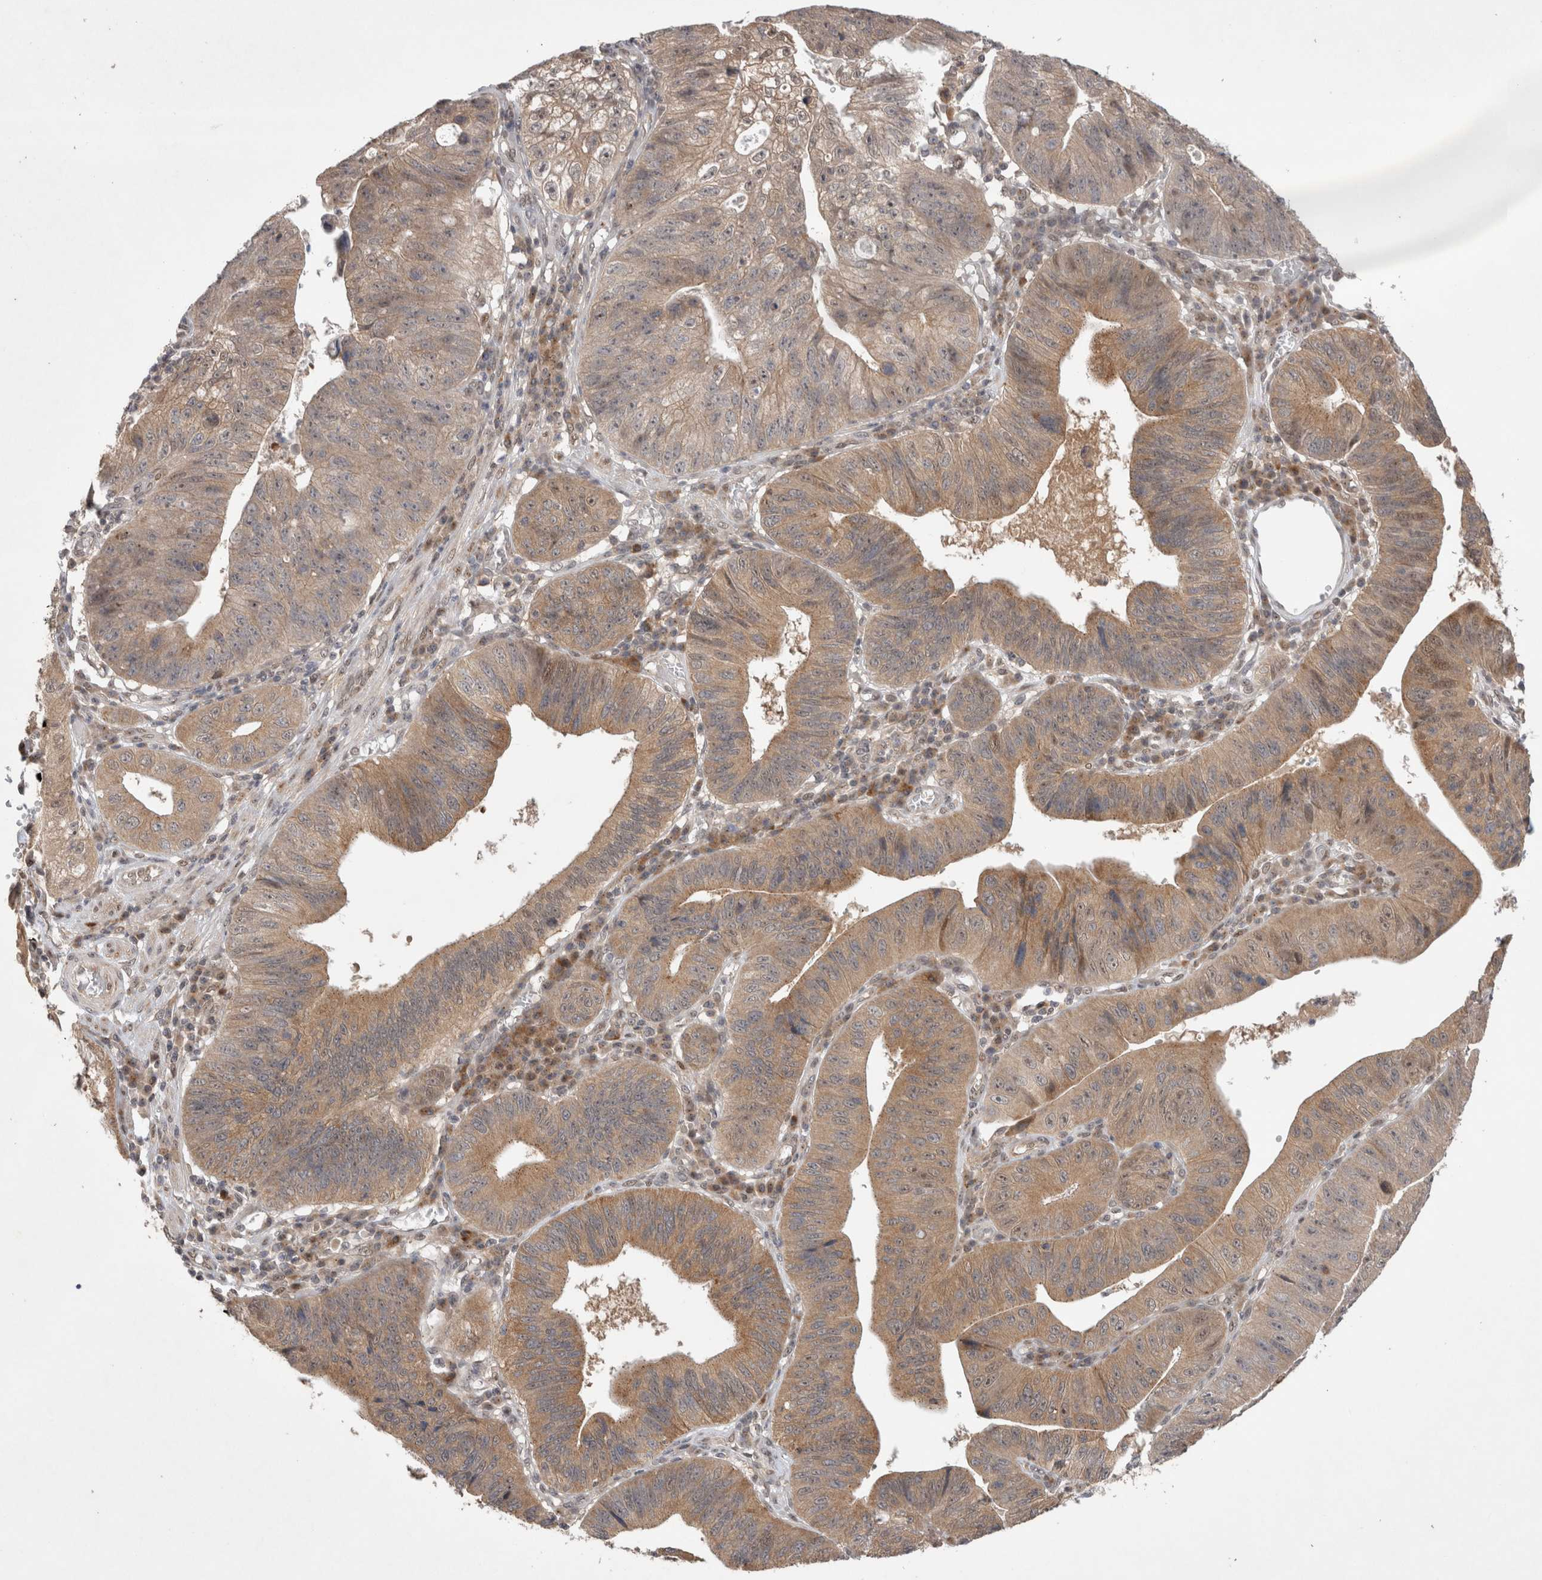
{"staining": {"intensity": "moderate", "quantity": "25%-75%", "location": "cytoplasmic/membranous"}, "tissue": "stomach cancer", "cell_type": "Tumor cells", "image_type": "cancer", "snomed": [{"axis": "morphology", "description": "Adenocarcinoma, NOS"}, {"axis": "topography", "description": "Stomach"}], "caption": "A medium amount of moderate cytoplasmic/membranous positivity is present in about 25%-75% of tumor cells in stomach adenocarcinoma tissue.", "gene": "SLC29A1", "patient": {"sex": "male", "age": 59}}